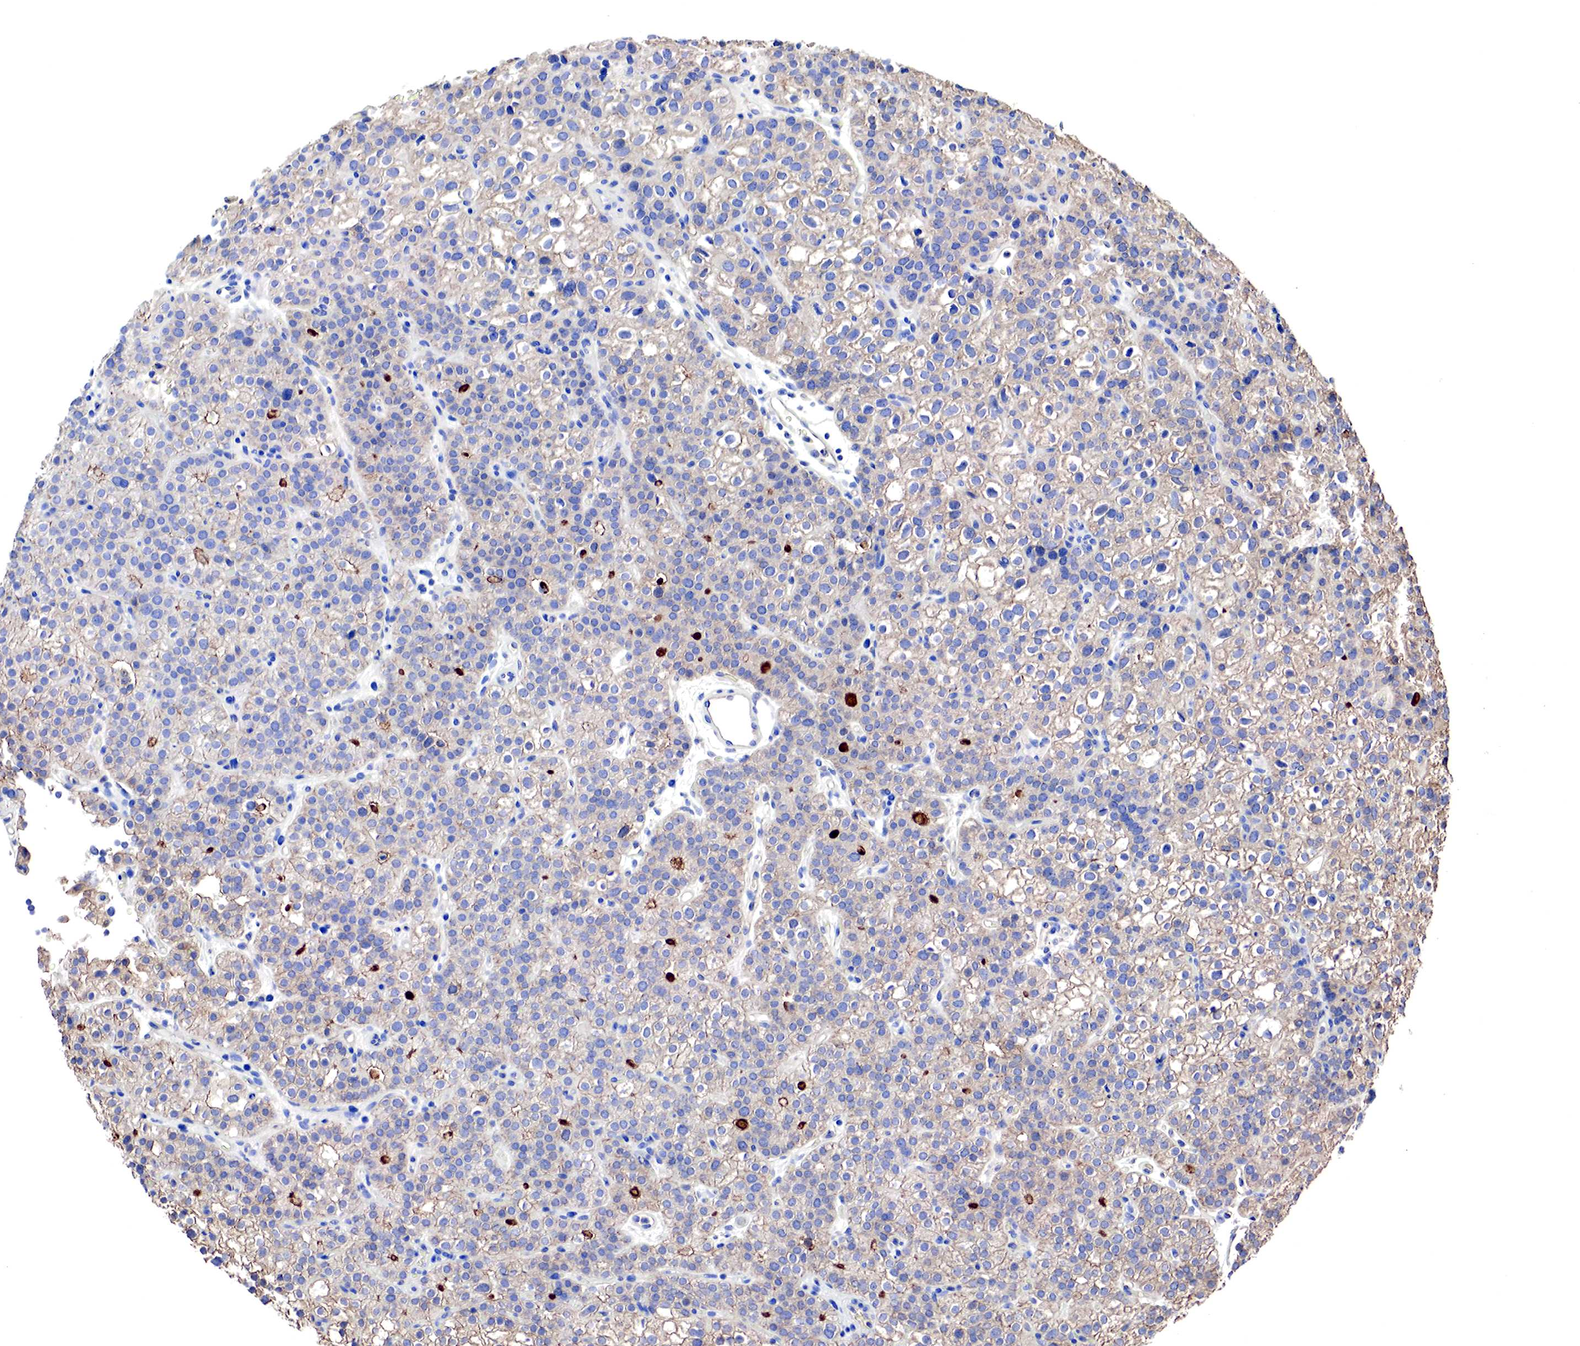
{"staining": {"intensity": "moderate", "quantity": "25%-75%", "location": "cytoplasmic/membranous"}, "tissue": "parathyroid gland", "cell_type": "Glandular cells", "image_type": "normal", "snomed": [{"axis": "morphology", "description": "Normal tissue, NOS"}, {"axis": "topography", "description": "Parathyroid gland"}], "caption": "A brown stain shows moderate cytoplasmic/membranous expression of a protein in glandular cells of unremarkable parathyroid gland.", "gene": "MSN", "patient": {"sex": "male", "age": 71}}